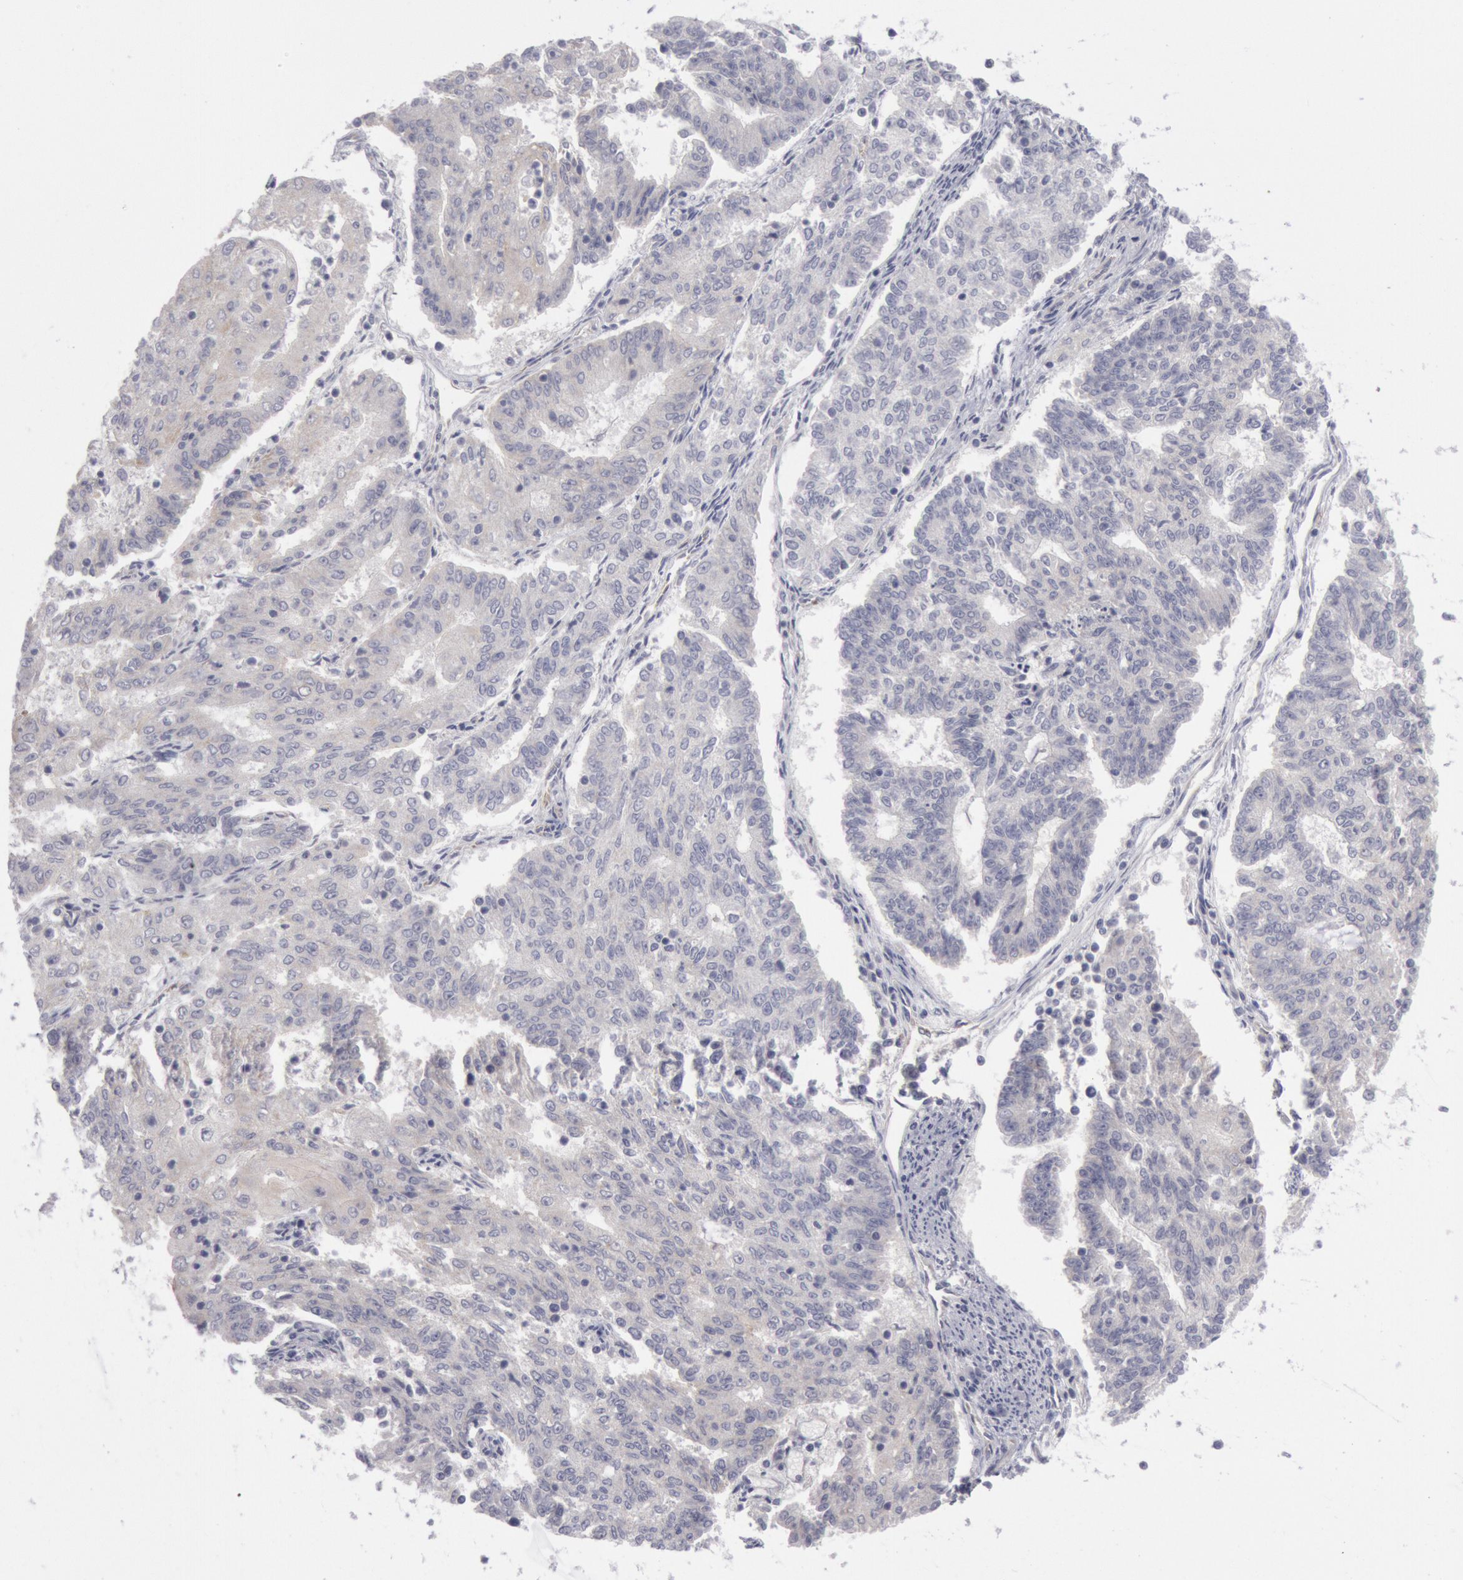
{"staining": {"intensity": "weak", "quantity": "<25%", "location": "cytoplasmic/membranous"}, "tissue": "endometrial cancer", "cell_type": "Tumor cells", "image_type": "cancer", "snomed": [{"axis": "morphology", "description": "Adenocarcinoma, NOS"}, {"axis": "topography", "description": "Endometrium"}], "caption": "Photomicrograph shows no significant protein expression in tumor cells of endometrial cancer (adenocarcinoma). The staining was performed using DAB to visualize the protein expression in brown, while the nuclei were stained in blue with hematoxylin (Magnification: 20x).", "gene": "JOSD1", "patient": {"sex": "female", "age": 56}}